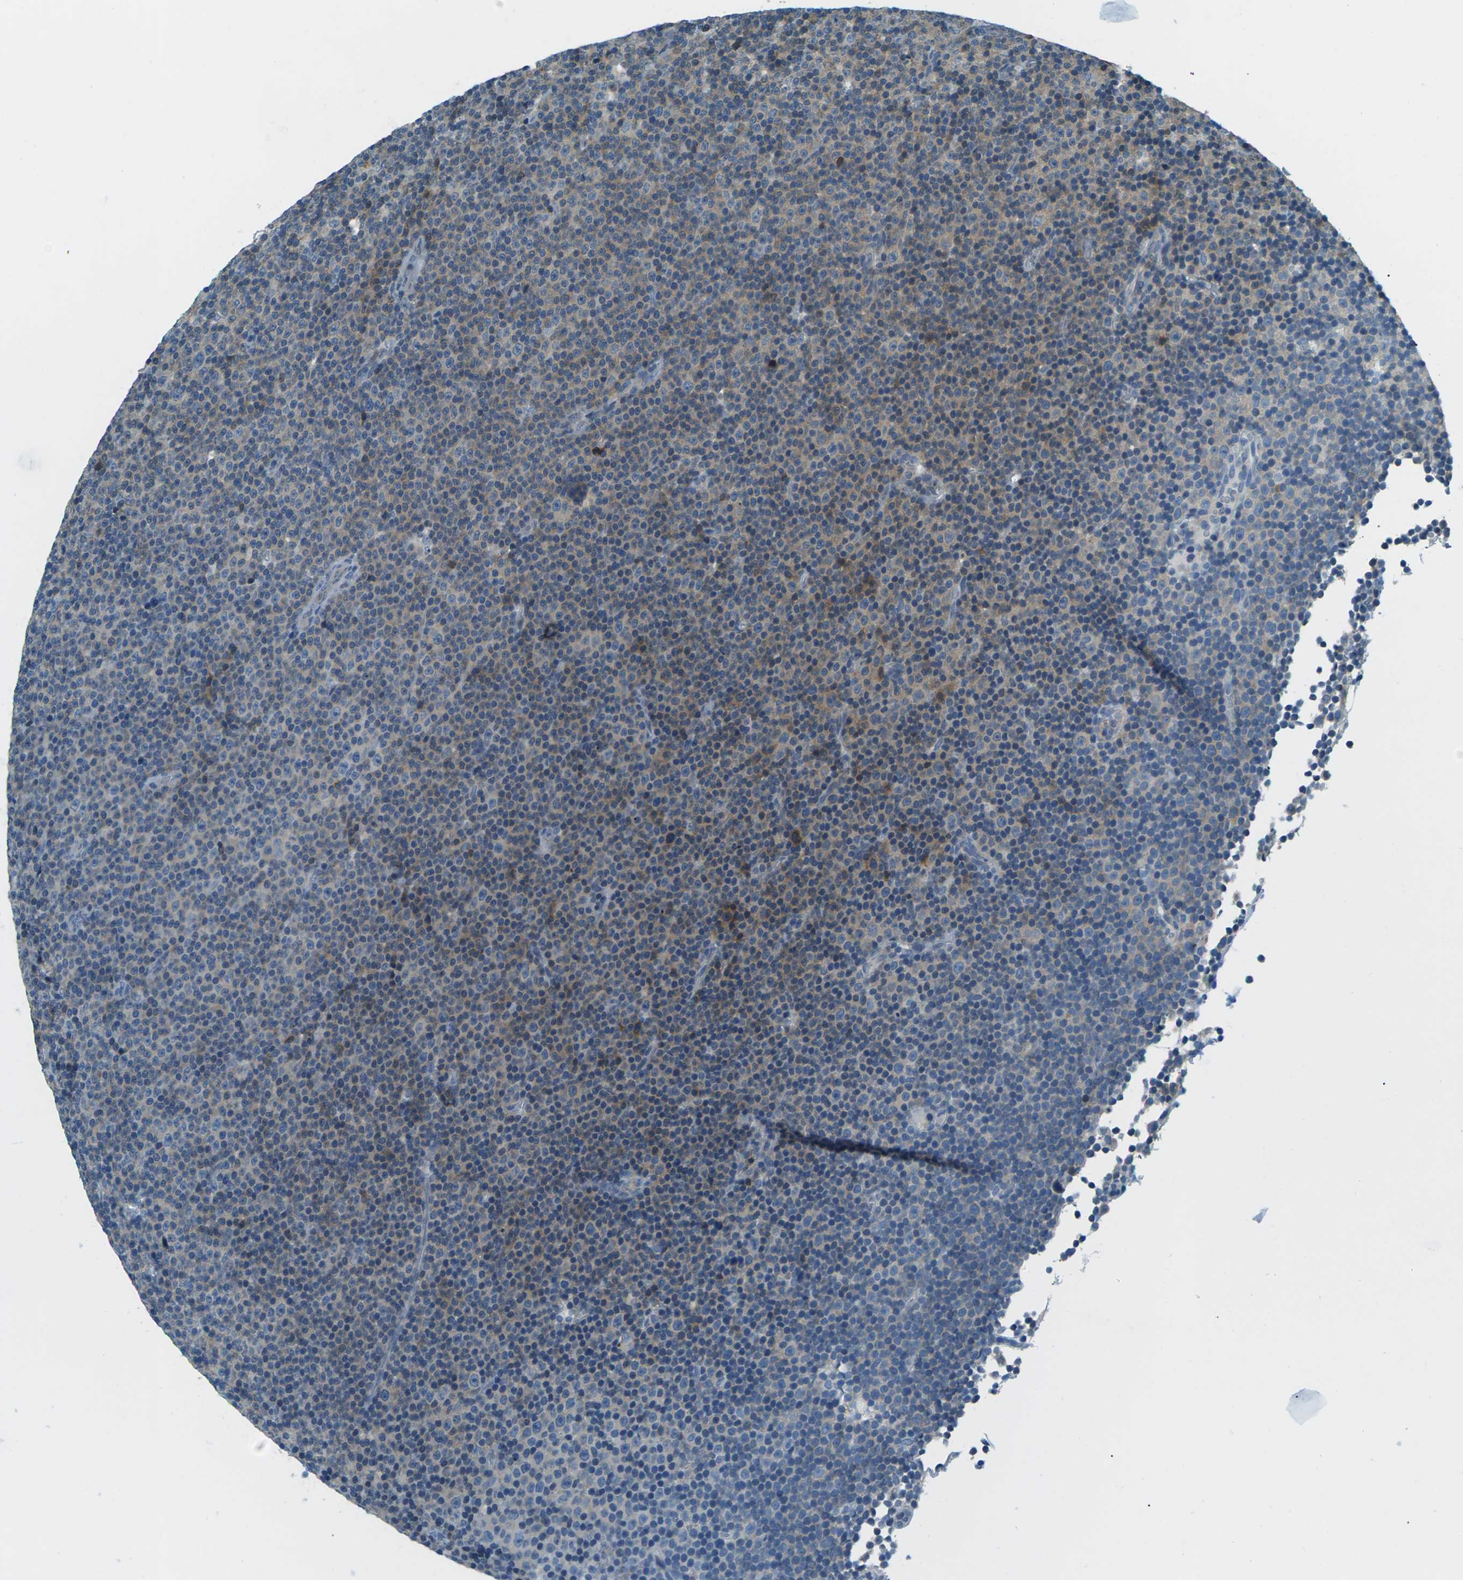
{"staining": {"intensity": "moderate", "quantity": "25%-75%", "location": "cytoplasmic/membranous"}, "tissue": "lymphoma", "cell_type": "Tumor cells", "image_type": "cancer", "snomed": [{"axis": "morphology", "description": "Malignant lymphoma, non-Hodgkin's type, Low grade"}, {"axis": "topography", "description": "Lymph node"}], "caption": "A high-resolution histopathology image shows immunohistochemistry staining of malignant lymphoma, non-Hodgkin's type (low-grade), which demonstrates moderate cytoplasmic/membranous staining in approximately 25%-75% of tumor cells.", "gene": "NANOS2", "patient": {"sex": "female", "age": 67}}